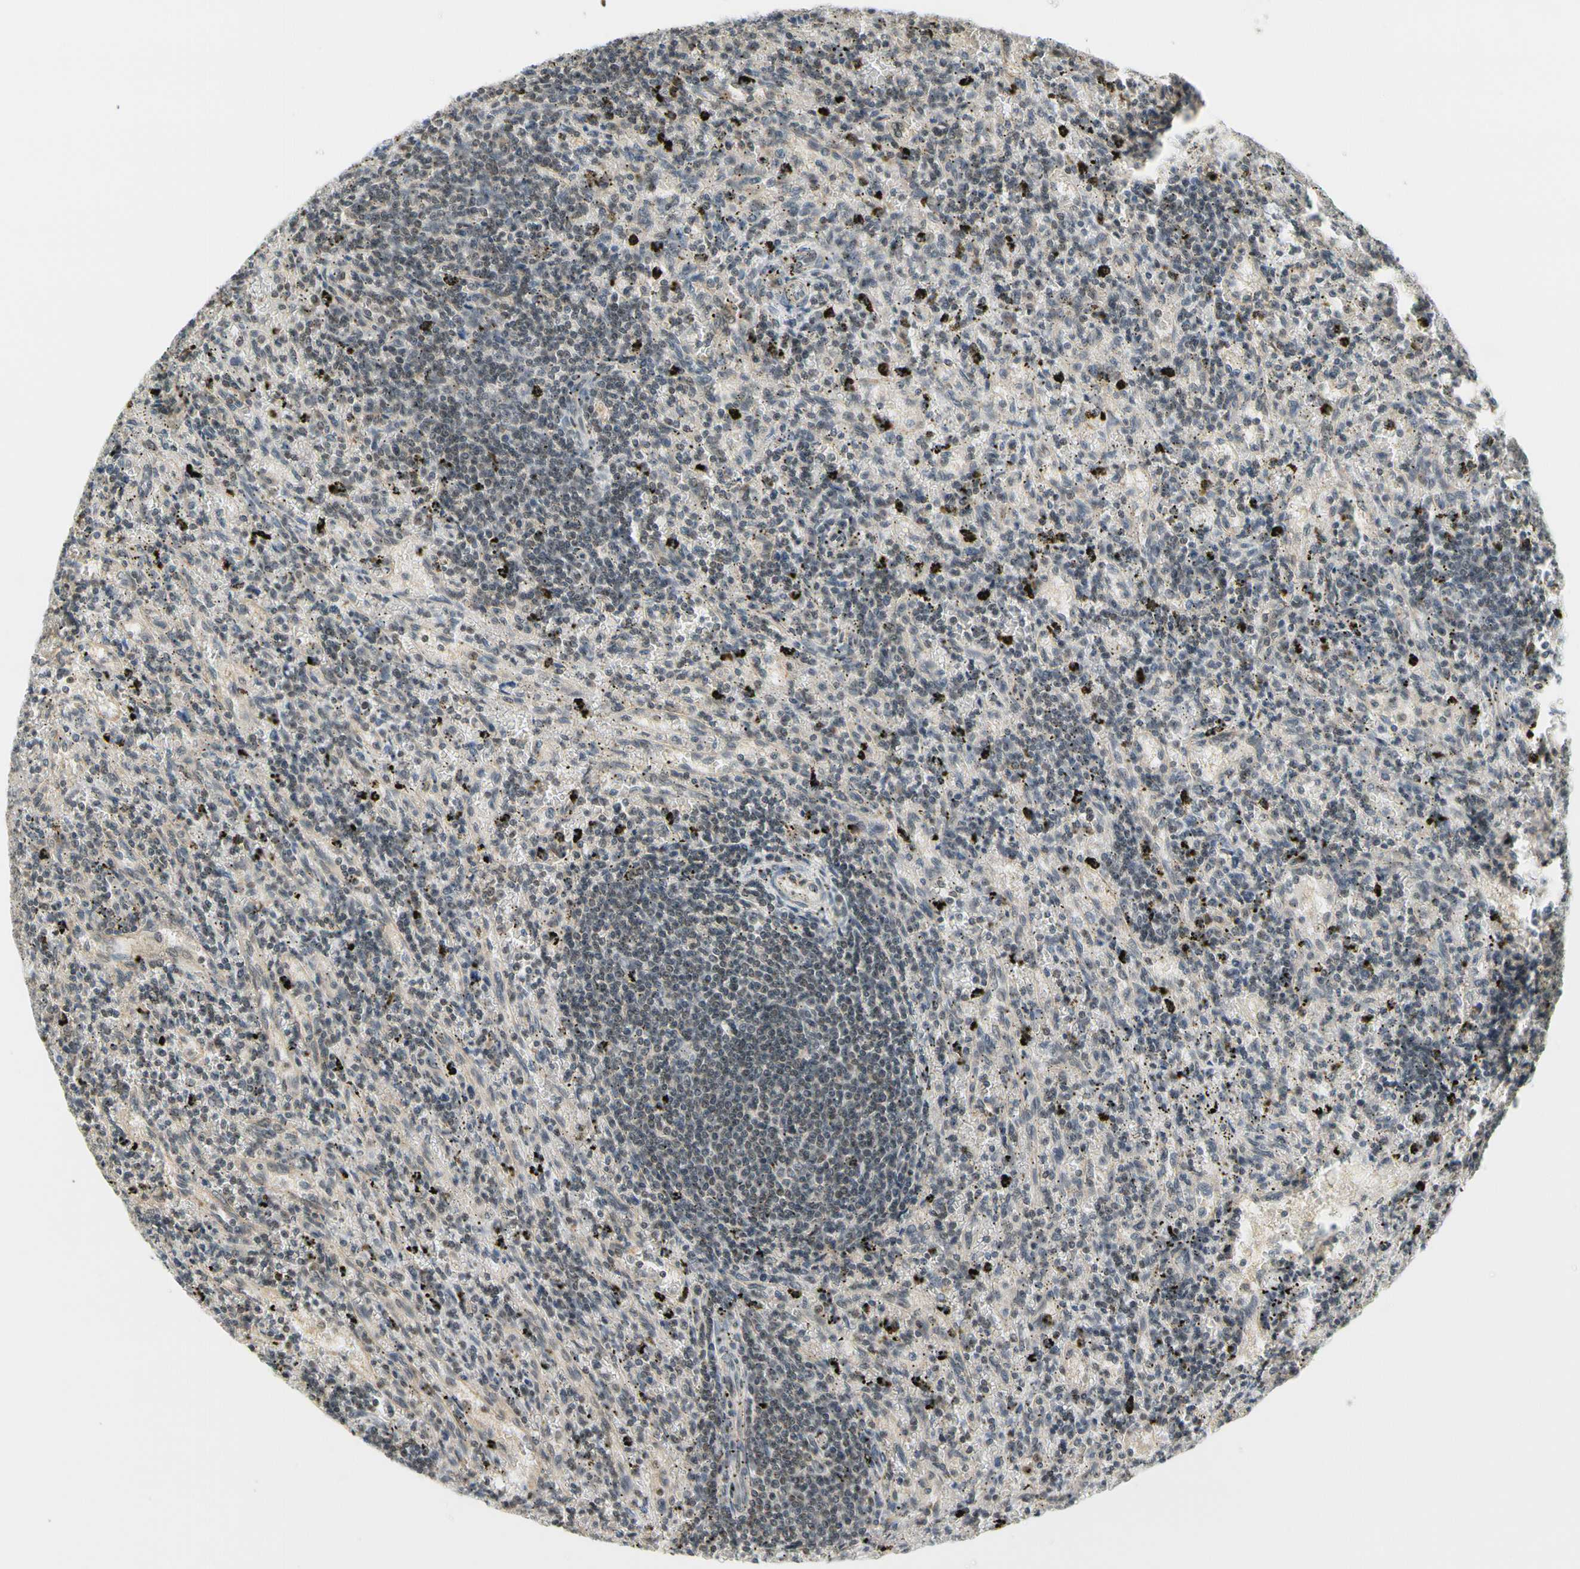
{"staining": {"intensity": "weak", "quantity": "<25%", "location": "nuclear"}, "tissue": "lymphoma", "cell_type": "Tumor cells", "image_type": "cancer", "snomed": [{"axis": "morphology", "description": "Malignant lymphoma, non-Hodgkin's type, Low grade"}, {"axis": "topography", "description": "Spleen"}], "caption": "This is an IHC image of lymphoma. There is no staining in tumor cells.", "gene": "TAF12", "patient": {"sex": "male", "age": 76}}